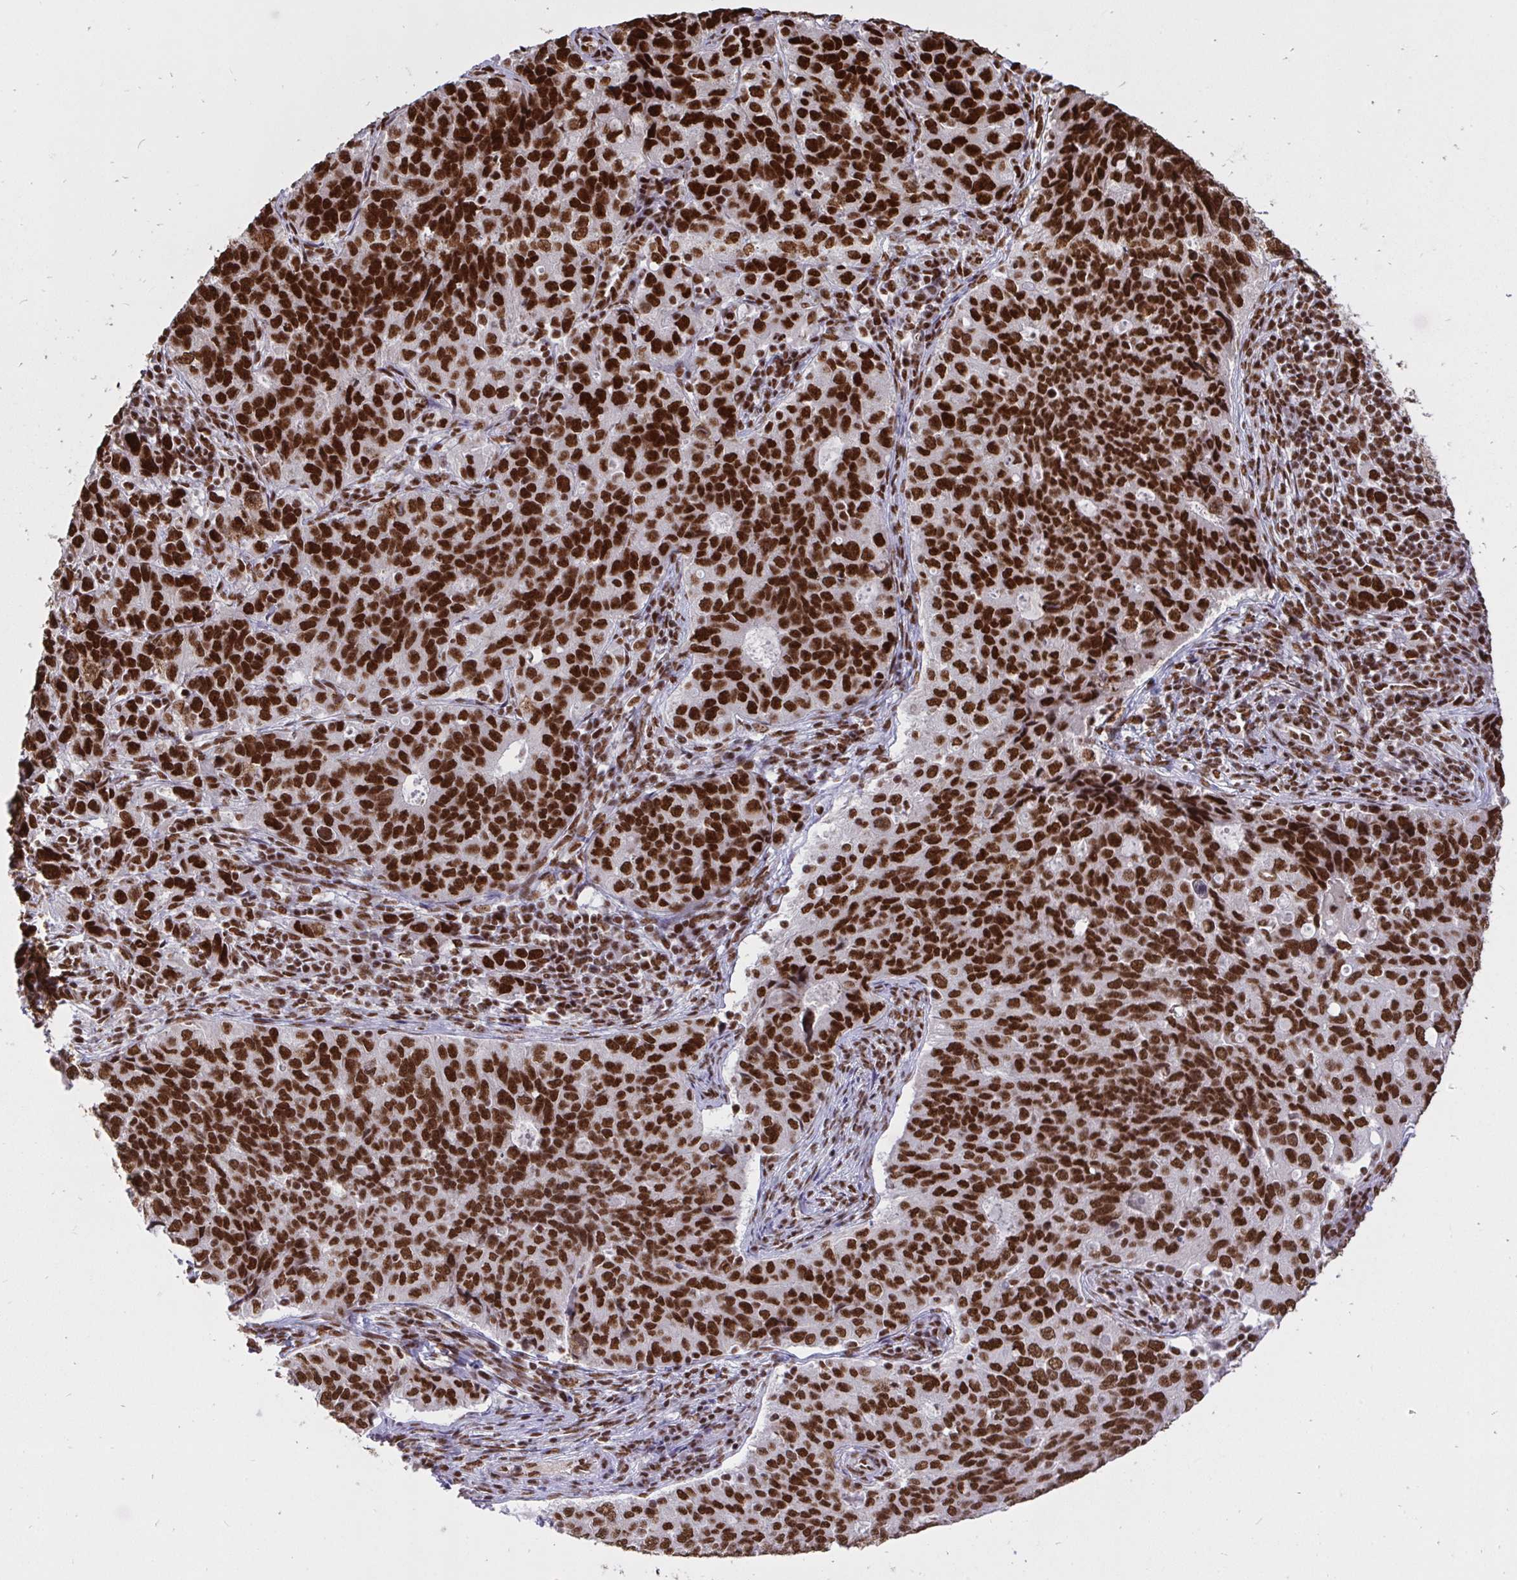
{"staining": {"intensity": "strong", "quantity": ">75%", "location": "nuclear"}, "tissue": "endometrial cancer", "cell_type": "Tumor cells", "image_type": "cancer", "snomed": [{"axis": "morphology", "description": "Adenocarcinoma, NOS"}, {"axis": "topography", "description": "Endometrium"}], "caption": "Endometrial cancer (adenocarcinoma) stained with DAB (3,3'-diaminobenzidine) IHC exhibits high levels of strong nuclear positivity in approximately >75% of tumor cells.", "gene": "HNRNPL", "patient": {"sex": "female", "age": 43}}